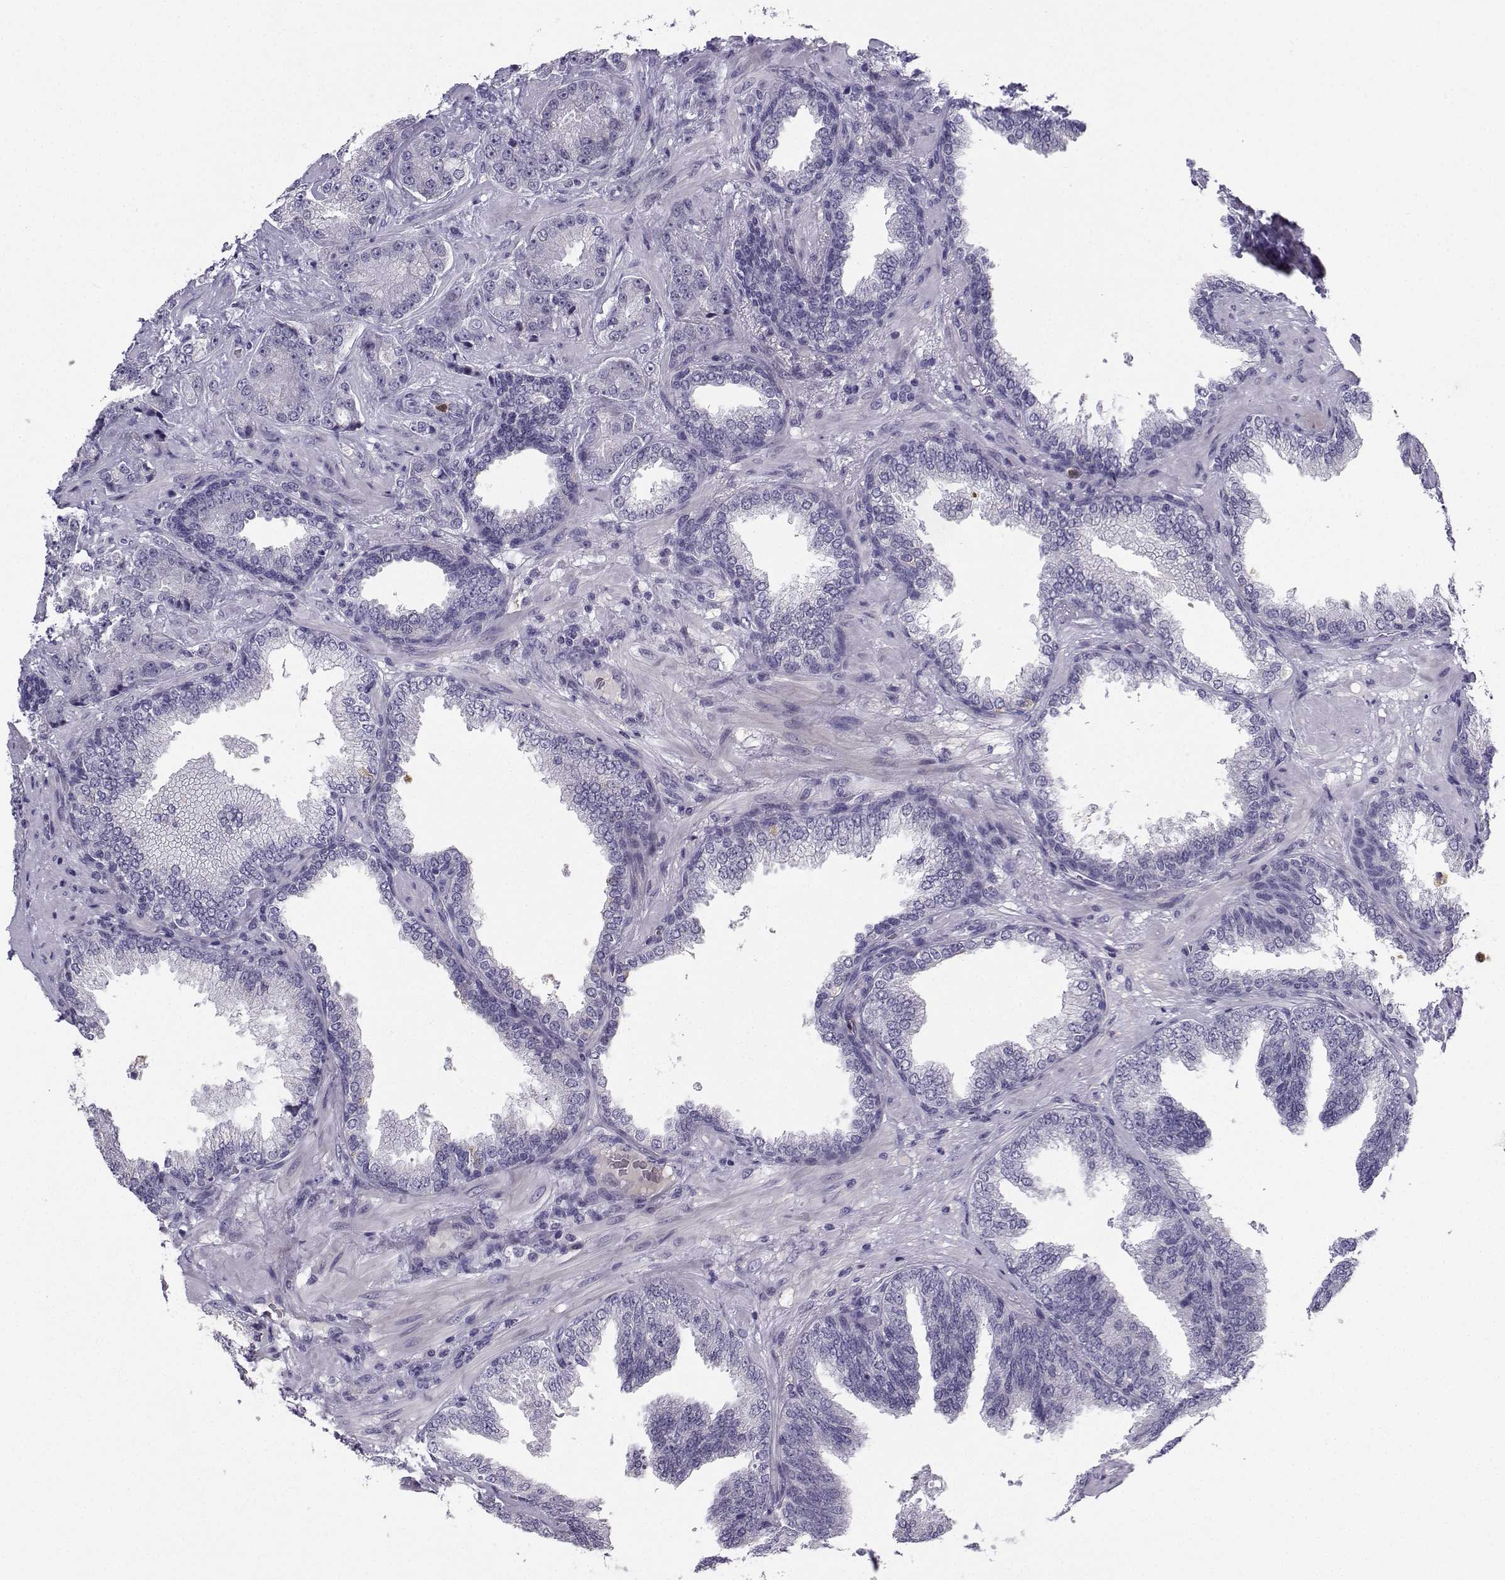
{"staining": {"intensity": "negative", "quantity": "none", "location": "none"}, "tissue": "prostate cancer", "cell_type": "Tumor cells", "image_type": "cancer", "snomed": [{"axis": "morphology", "description": "Adenocarcinoma, Low grade"}, {"axis": "topography", "description": "Prostate"}], "caption": "Immunohistochemistry of human prostate low-grade adenocarcinoma exhibits no positivity in tumor cells.", "gene": "CALY", "patient": {"sex": "male", "age": 68}}